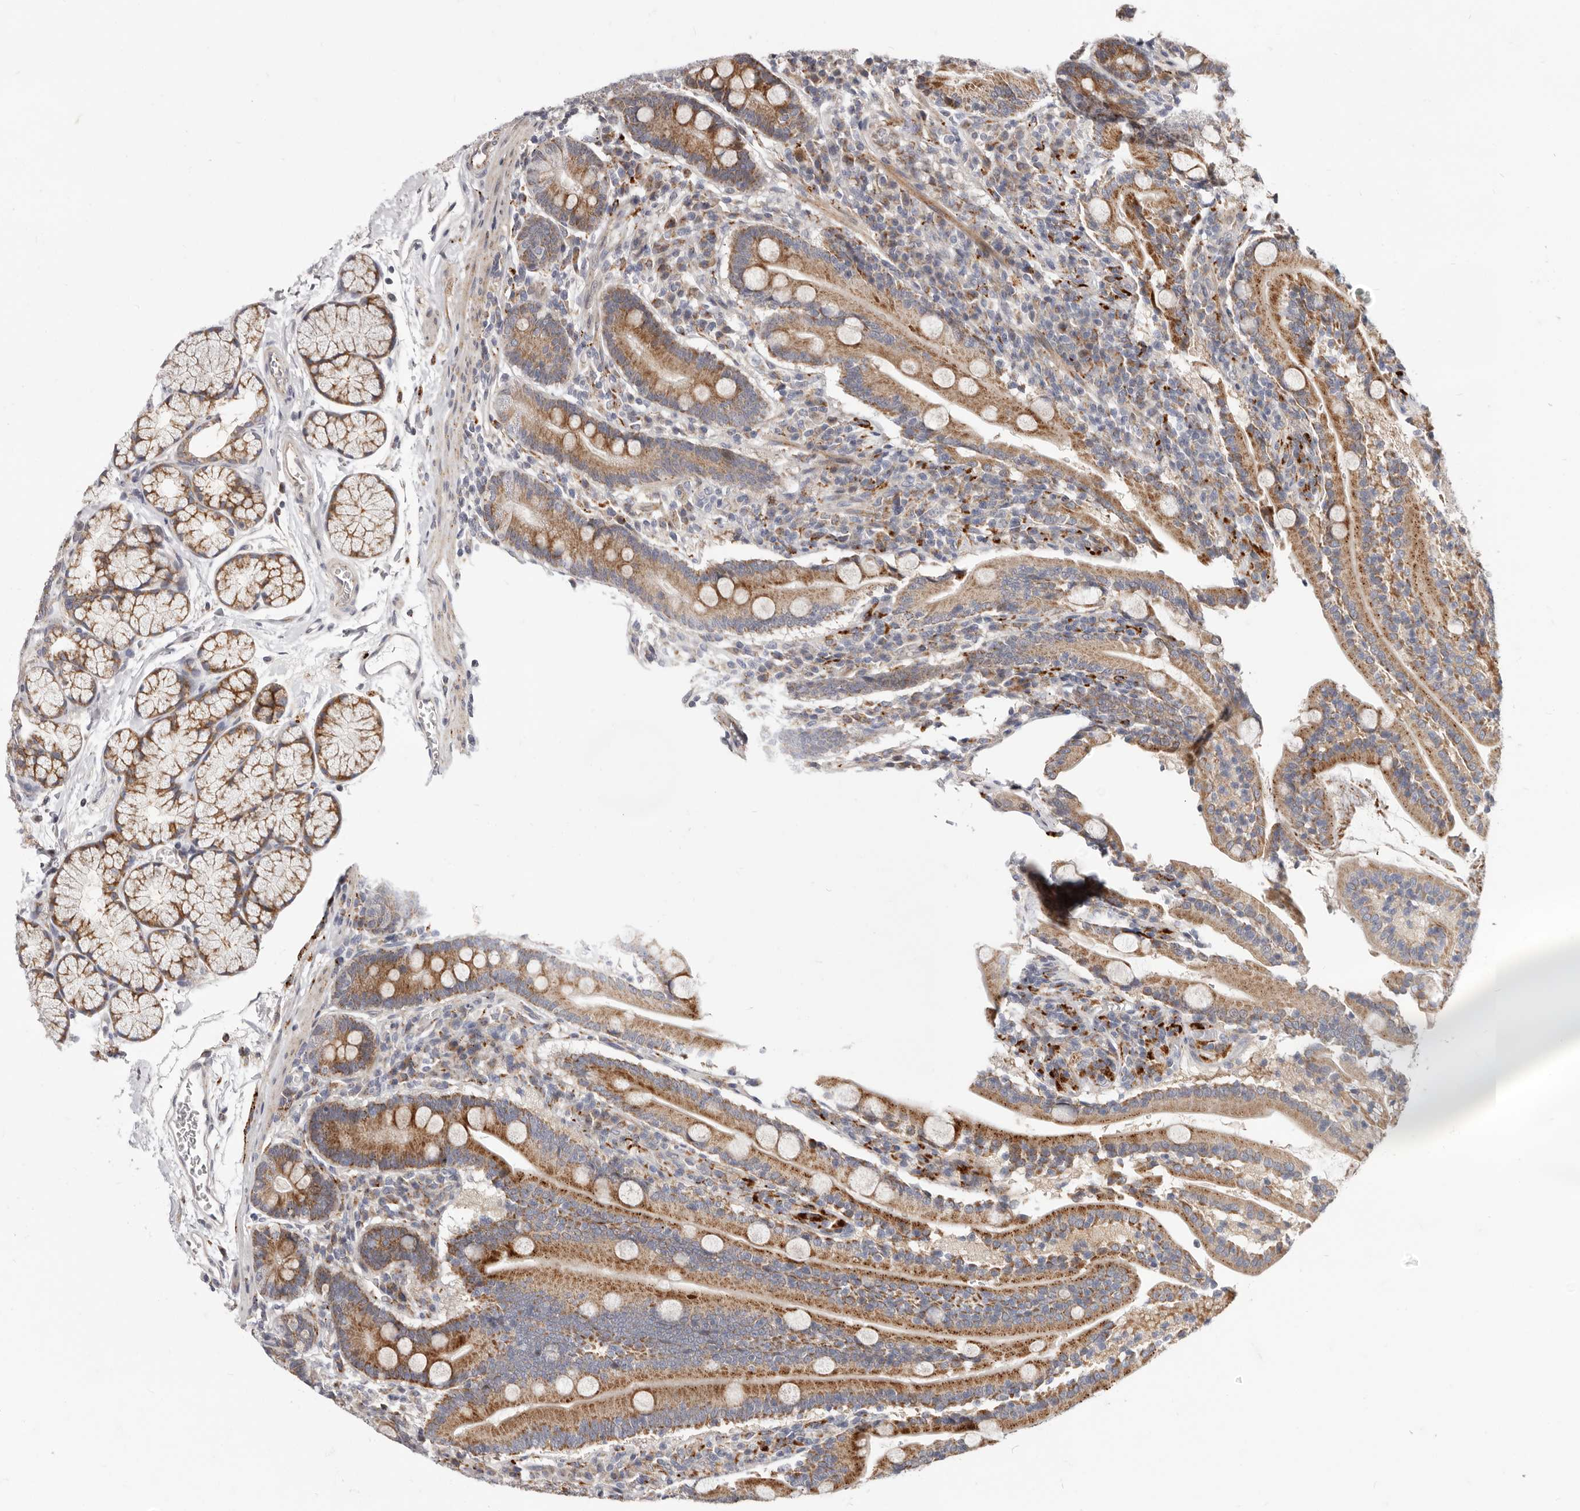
{"staining": {"intensity": "moderate", "quantity": ">75%", "location": "cytoplasmic/membranous"}, "tissue": "duodenum", "cell_type": "Glandular cells", "image_type": "normal", "snomed": [{"axis": "morphology", "description": "Normal tissue, NOS"}, {"axis": "topography", "description": "Duodenum"}], "caption": "Glandular cells demonstrate medium levels of moderate cytoplasmic/membranous expression in about >75% of cells in unremarkable duodenum. (DAB IHC, brown staining for protein, blue staining for nuclei).", "gene": "TOR3A", "patient": {"sex": "male", "age": 35}}